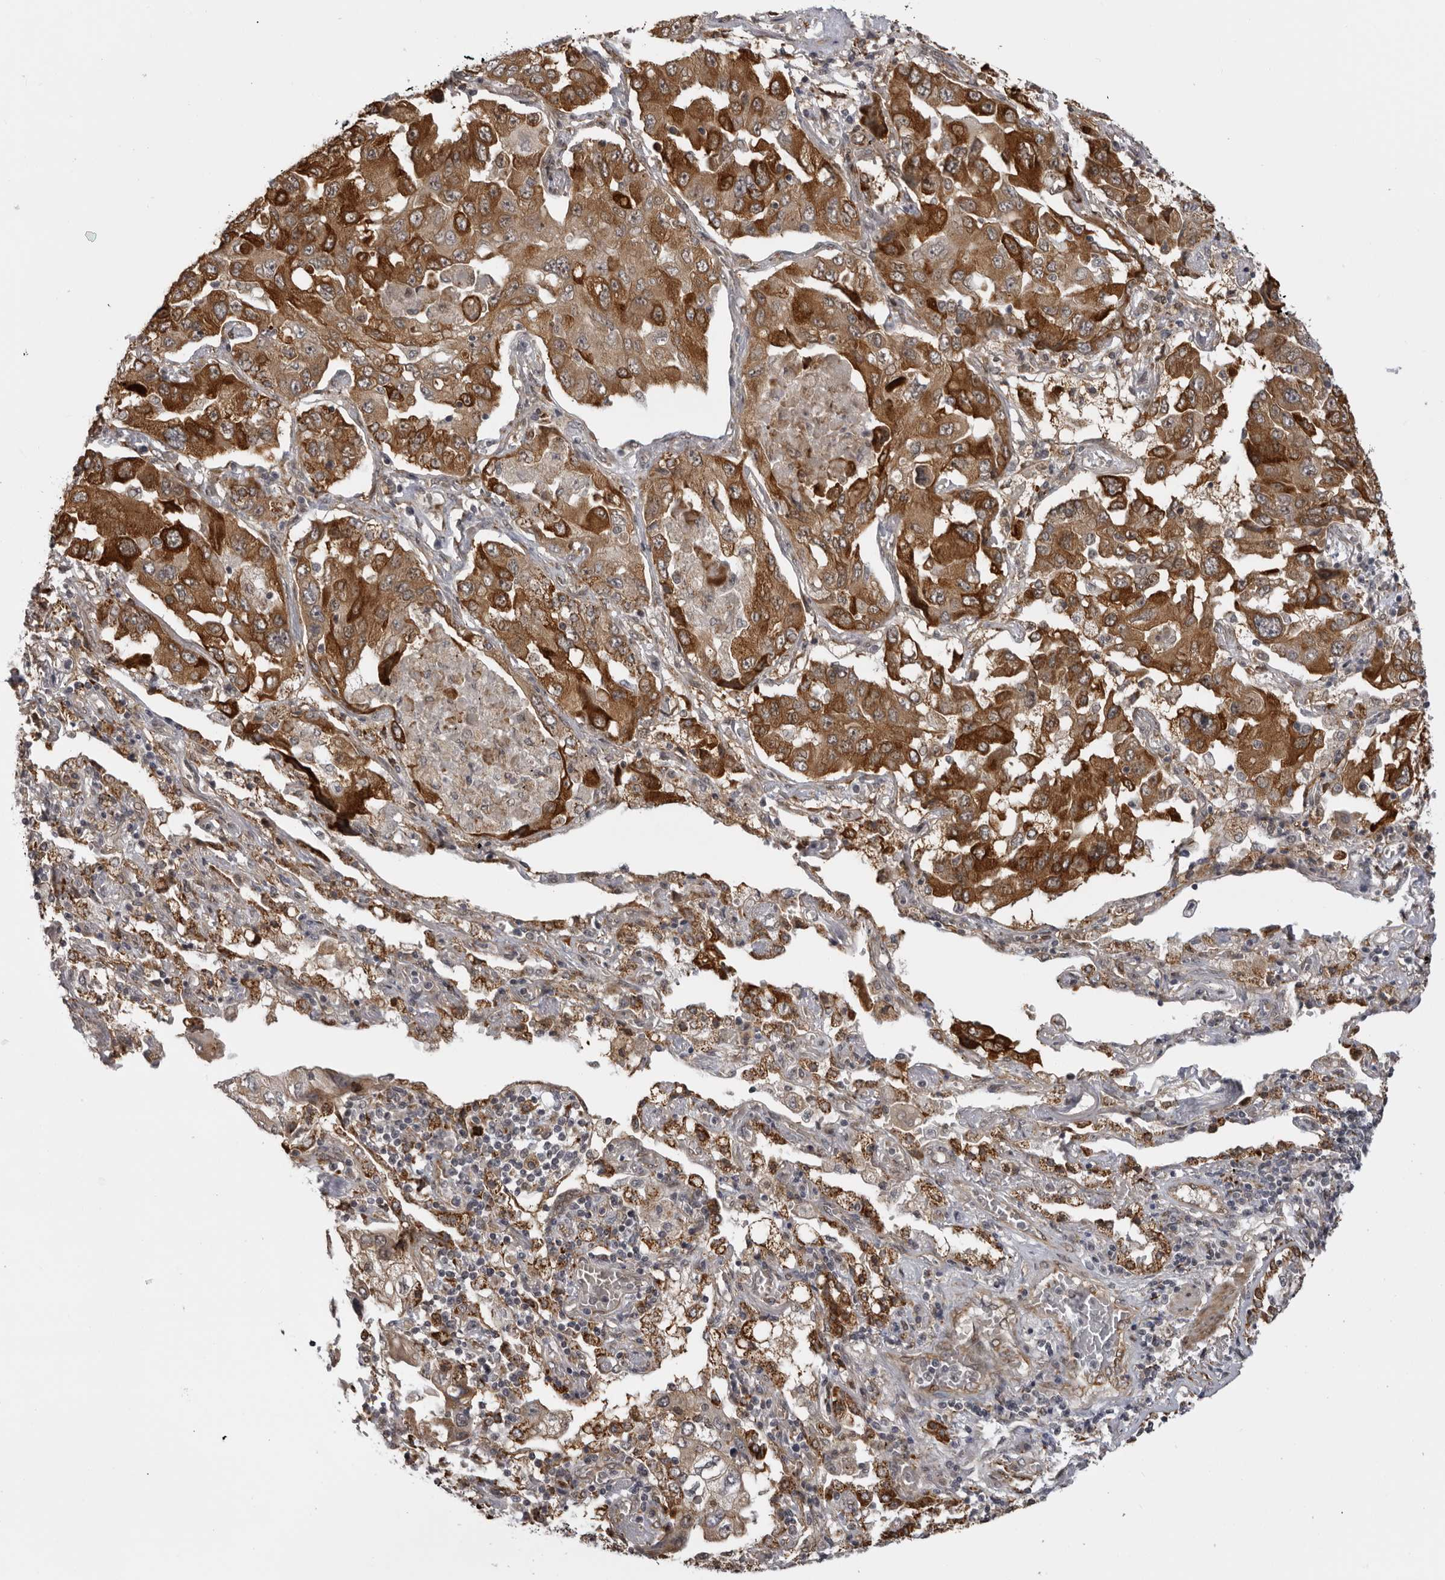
{"staining": {"intensity": "strong", "quantity": "25%-75%", "location": "cytoplasmic/membranous"}, "tissue": "lung cancer", "cell_type": "Tumor cells", "image_type": "cancer", "snomed": [{"axis": "morphology", "description": "Adenocarcinoma, NOS"}, {"axis": "topography", "description": "Lung"}], "caption": "Lung adenocarcinoma stained with DAB (3,3'-diaminobenzidine) immunohistochemistry (IHC) shows high levels of strong cytoplasmic/membranous positivity in approximately 25%-75% of tumor cells.", "gene": "DNAH14", "patient": {"sex": "female", "age": 65}}